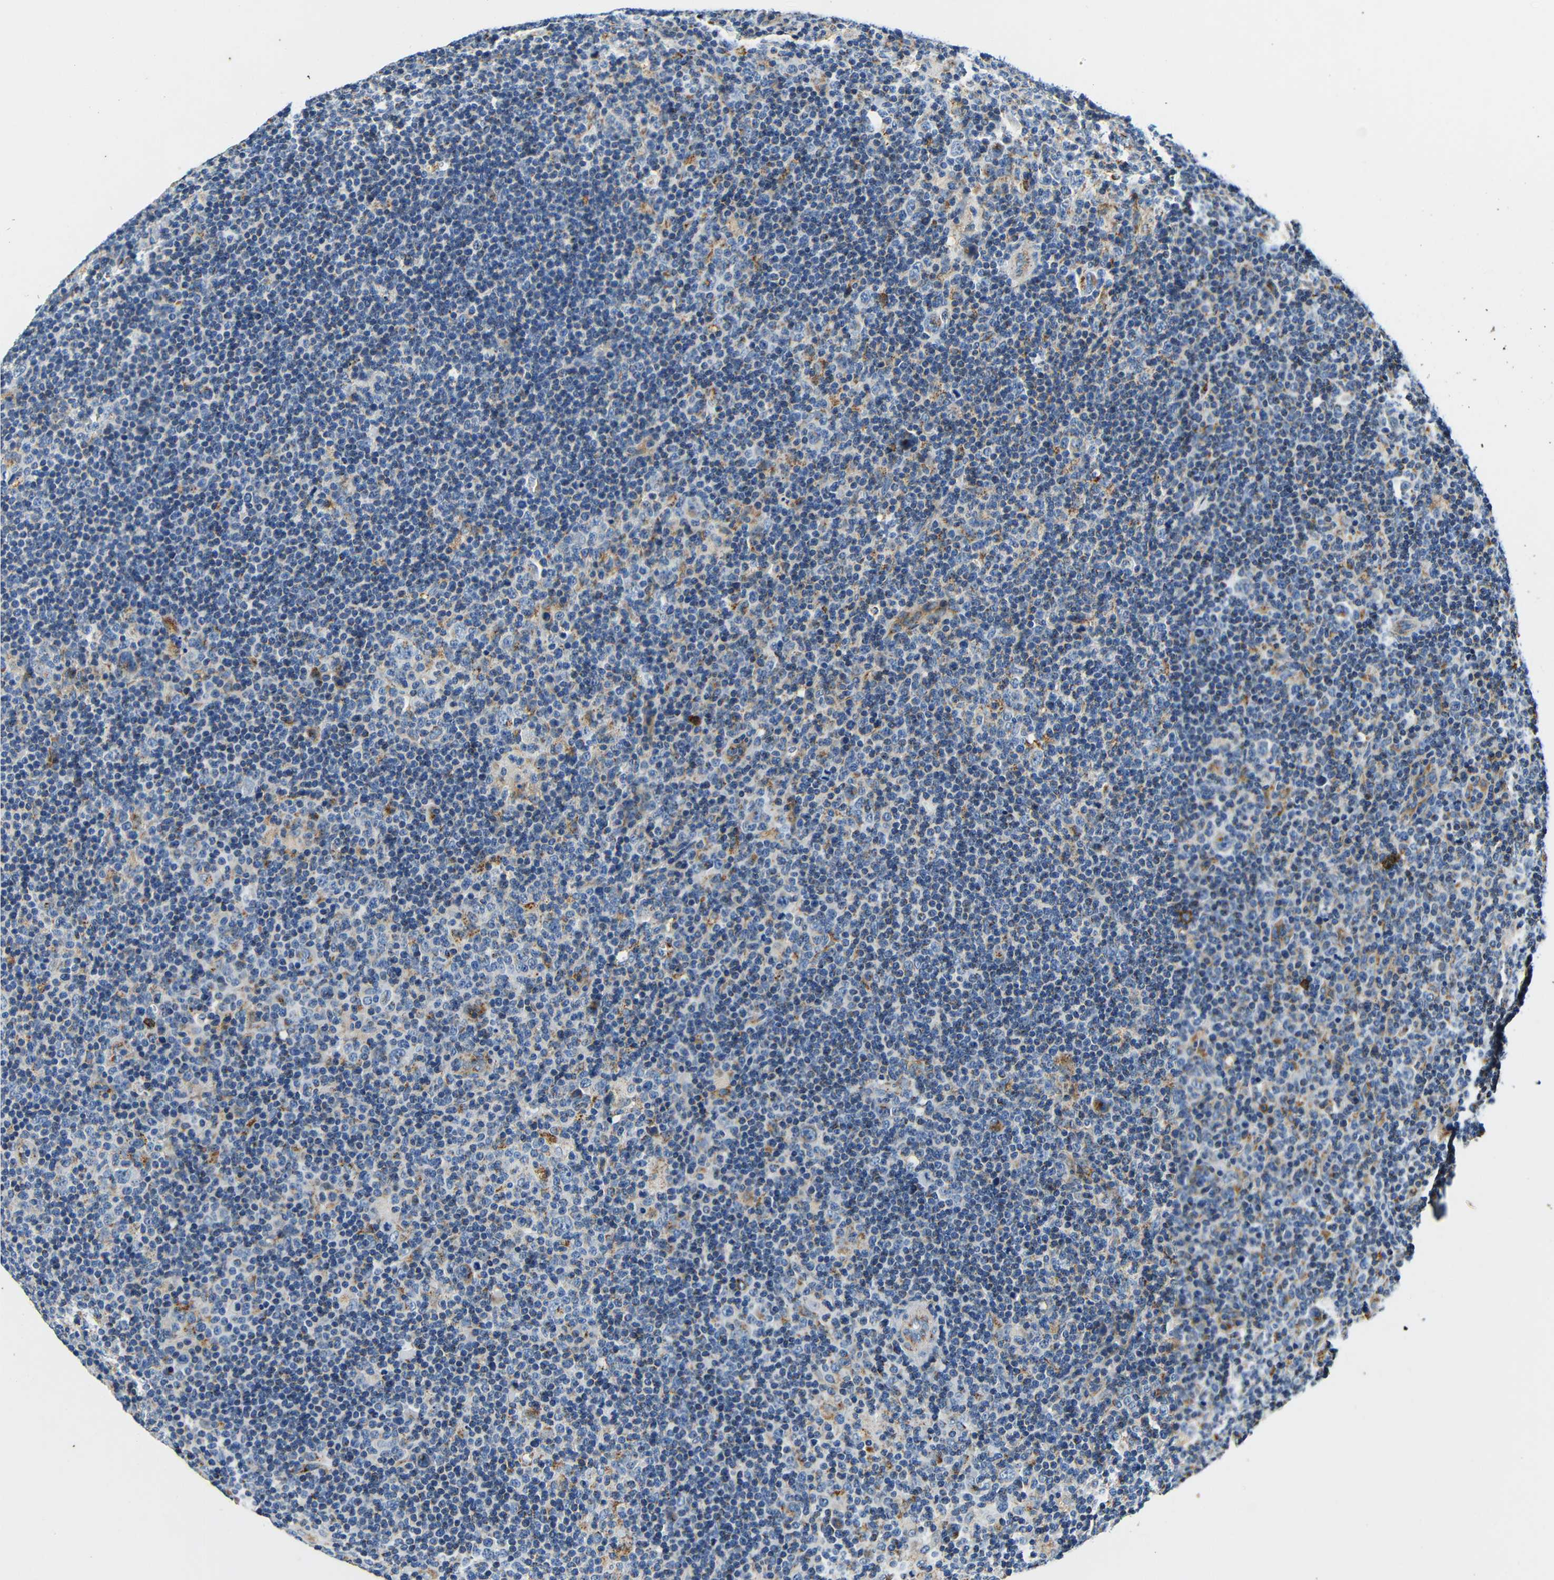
{"staining": {"intensity": "negative", "quantity": "none", "location": "none"}, "tissue": "lymphoma", "cell_type": "Tumor cells", "image_type": "cancer", "snomed": [{"axis": "morphology", "description": "Hodgkin's disease, NOS"}, {"axis": "topography", "description": "Lymph node"}], "caption": "An image of human lymphoma is negative for staining in tumor cells.", "gene": "GALNT18", "patient": {"sex": "female", "age": 57}}